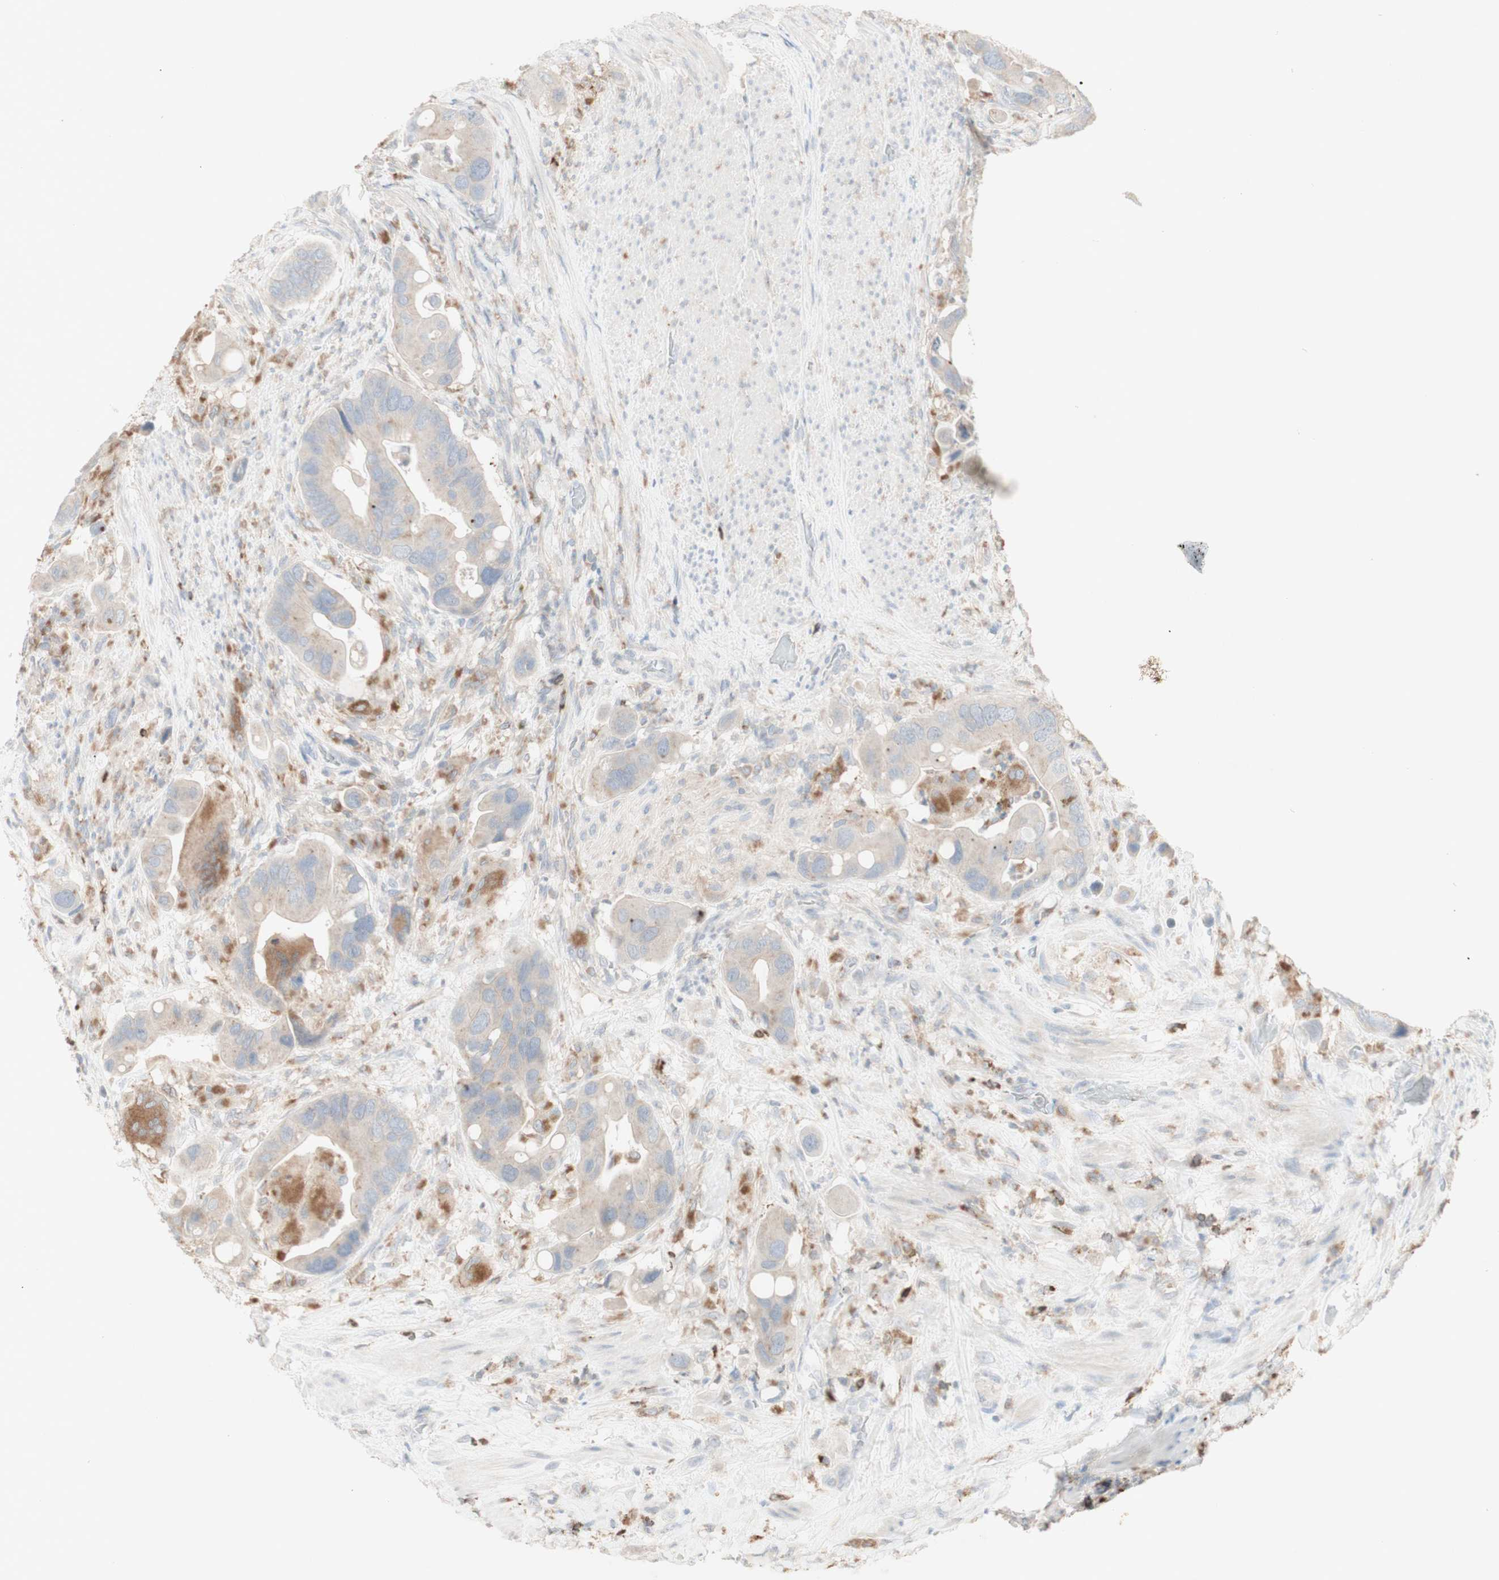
{"staining": {"intensity": "weak", "quantity": "<25%", "location": "cytoplasmic/membranous"}, "tissue": "colorectal cancer", "cell_type": "Tumor cells", "image_type": "cancer", "snomed": [{"axis": "morphology", "description": "Adenocarcinoma, NOS"}, {"axis": "topography", "description": "Rectum"}], "caption": "An image of human colorectal adenocarcinoma is negative for staining in tumor cells. (DAB (3,3'-diaminobenzidine) immunohistochemistry (IHC) visualized using brightfield microscopy, high magnification).", "gene": "ATP6V1B1", "patient": {"sex": "female", "age": 57}}